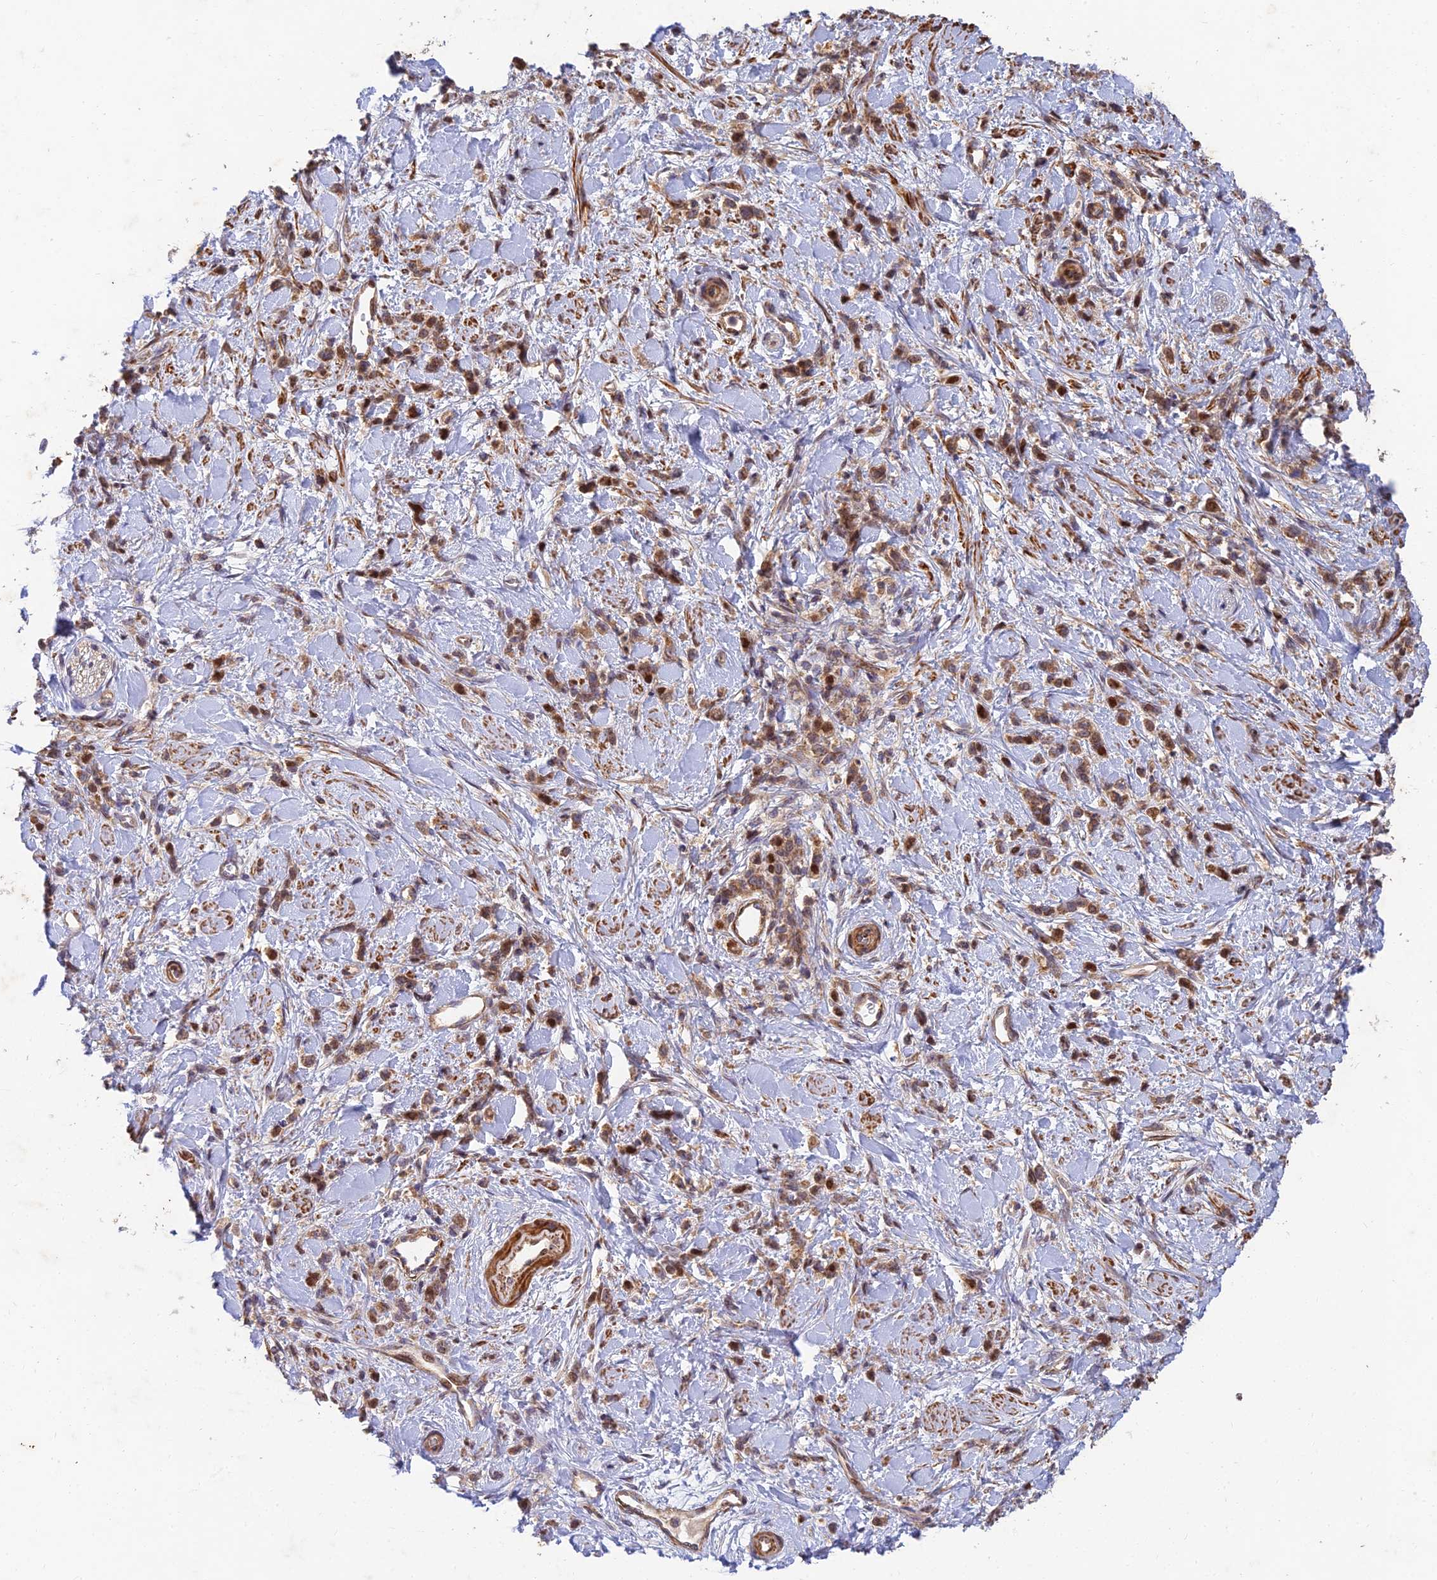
{"staining": {"intensity": "moderate", "quantity": ">75%", "location": "cytoplasmic/membranous,nuclear"}, "tissue": "stomach cancer", "cell_type": "Tumor cells", "image_type": "cancer", "snomed": [{"axis": "morphology", "description": "Adenocarcinoma, NOS"}, {"axis": "topography", "description": "Stomach"}], "caption": "Adenocarcinoma (stomach) stained with DAB (3,3'-diaminobenzidine) immunohistochemistry reveals medium levels of moderate cytoplasmic/membranous and nuclear expression in approximately >75% of tumor cells.", "gene": "RELCH", "patient": {"sex": "female", "age": 60}}